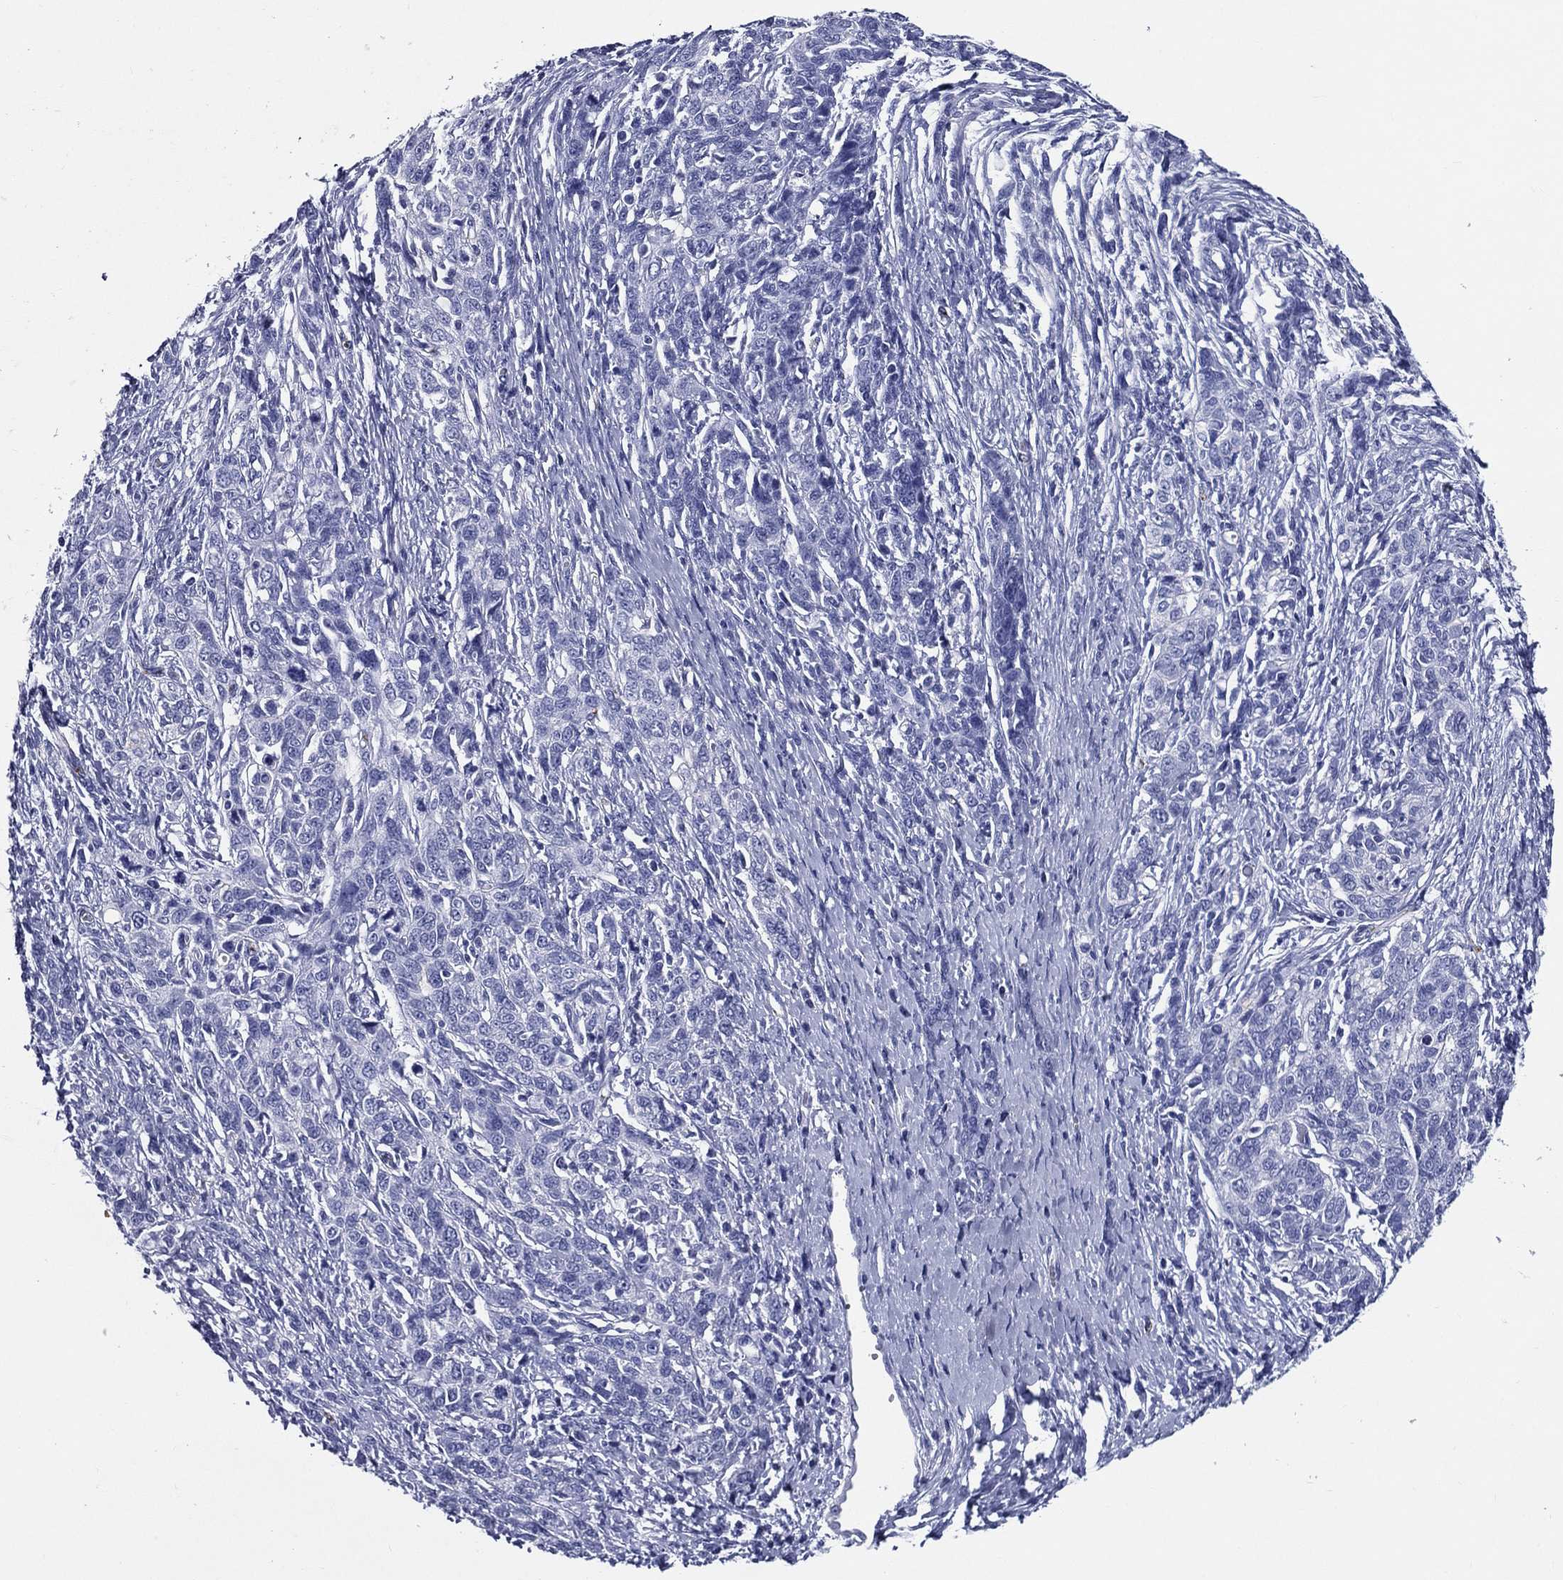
{"staining": {"intensity": "negative", "quantity": "none", "location": "none"}, "tissue": "ovarian cancer", "cell_type": "Tumor cells", "image_type": "cancer", "snomed": [{"axis": "morphology", "description": "Cystadenocarcinoma, serous, NOS"}, {"axis": "topography", "description": "Ovary"}], "caption": "An image of human ovarian serous cystadenocarcinoma is negative for staining in tumor cells. Nuclei are stained in blue.", "gene": "ACE2", "patient": {"sex": "female", "age": 71}}